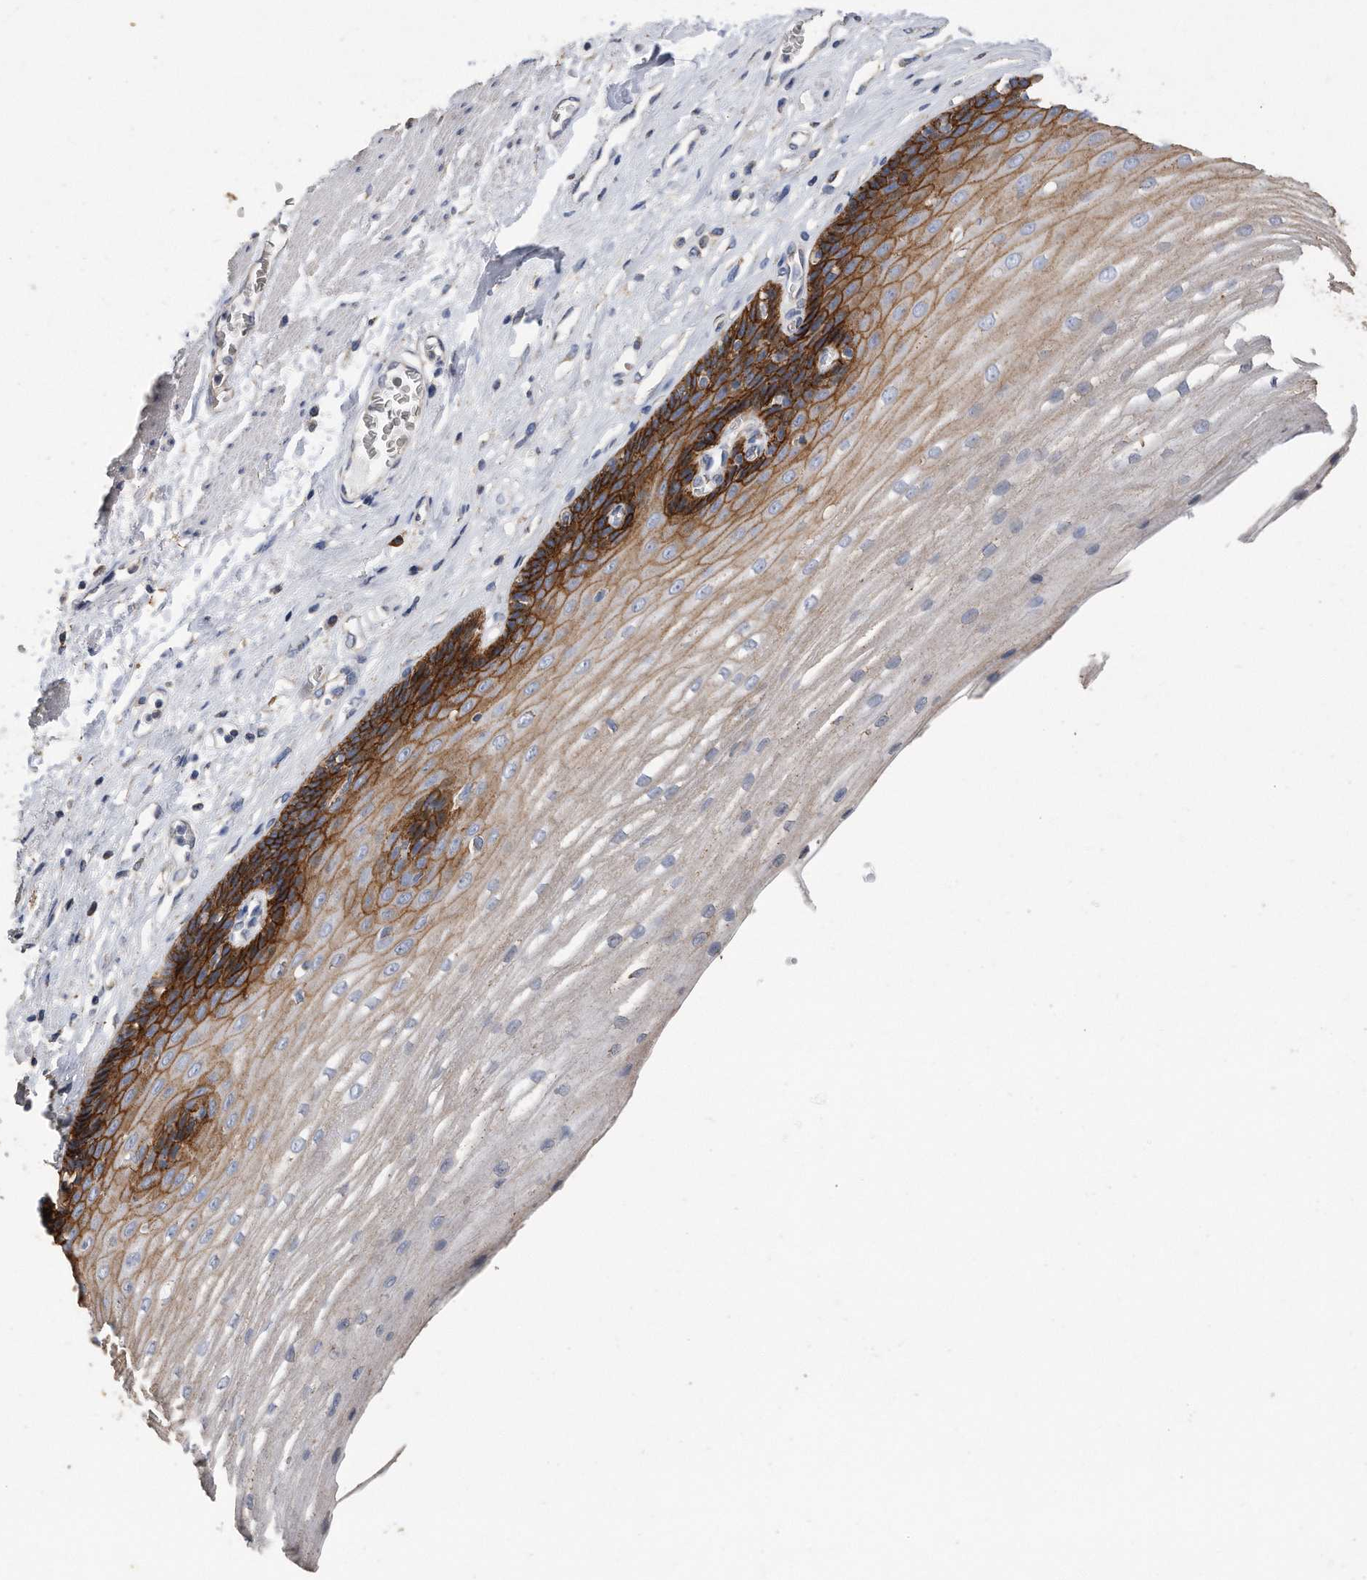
{"staining": {"intensity": "strong", "quantity": ">75%", "location": "cytoplasmic/membranous"}, "tissue": "esophagus", "cell_type": "Squamous epithelial cells", "image_type": "normal", "snomed": [{"axis": "morphology", "description": "Normal tissue, NOS"}, {"axis": "topography", "description": "Esophagus"}], "caption": "An immunohistochemistry photomicrograph of benign tissue is shown. Protein staining in brown shows strong cytoplasmic/membranous positivity in esophagus within squamous epithelial cells. Using DAB (brown) and hematoxylin (blue) stains, captured at high magnification using brightfield microscopy.", "gene": "CDCP1", "patient": {"sex": "male", "age": 62}}